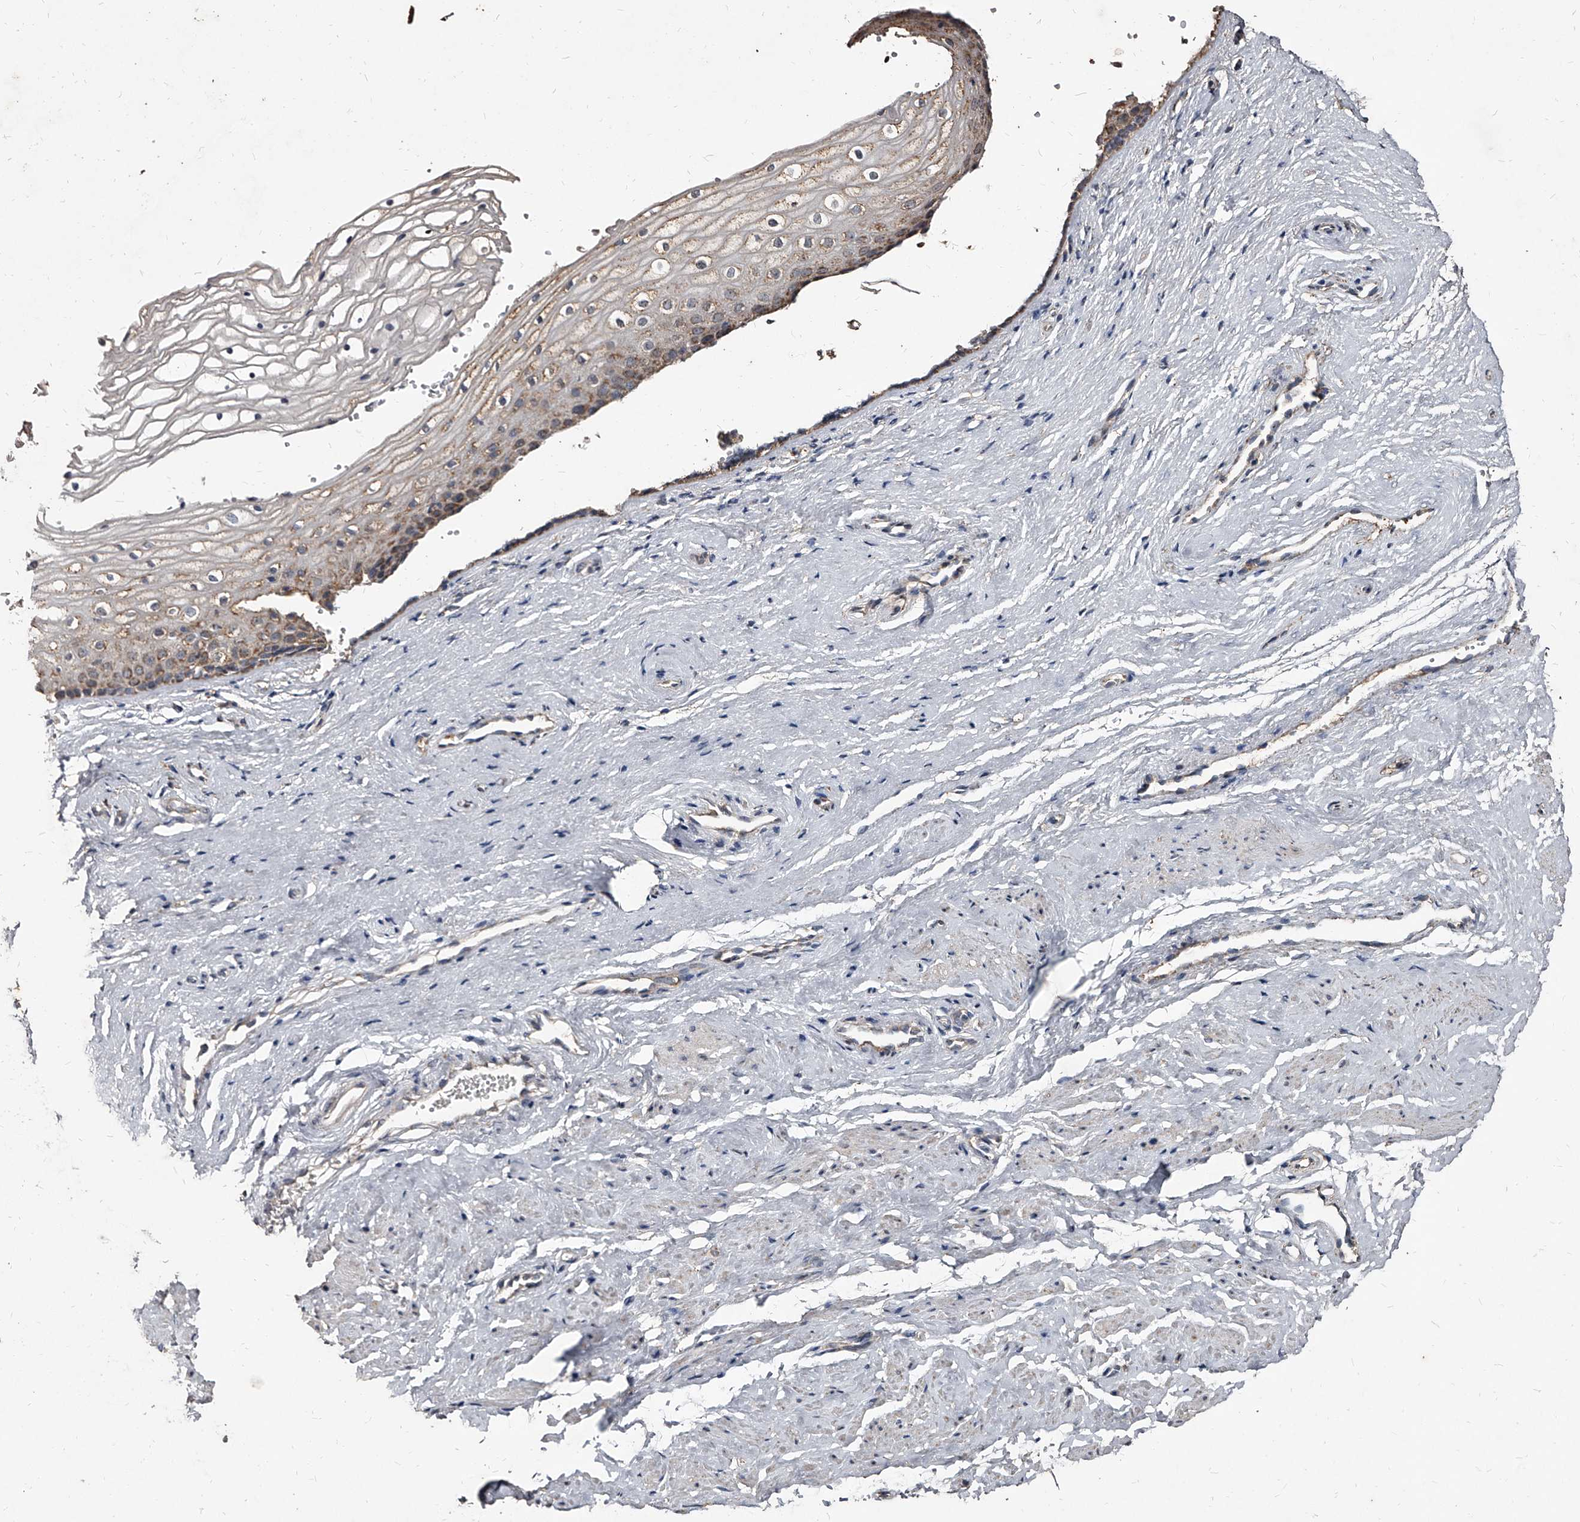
{"staining": {"intensity": "moderate", "quantity": "25%-75%", "location": "cytoplasmic/membranous"}, "tissue": "vagina", "cell_type": "Squamous epithelial cells", "image_type": "normal", "snomed": [{"axis": "morphology", "description": "Normal tissue, NOS"}, {"axis": "topography", "description": "Vagina"}], "caption": "Moderate cytoplasmic/membranous protein expression is present in approximately 25%-75% of squamous epithelial cells in vagina.", "gene": "GPR183", "patient": {"sex": "female", "age": 46}}